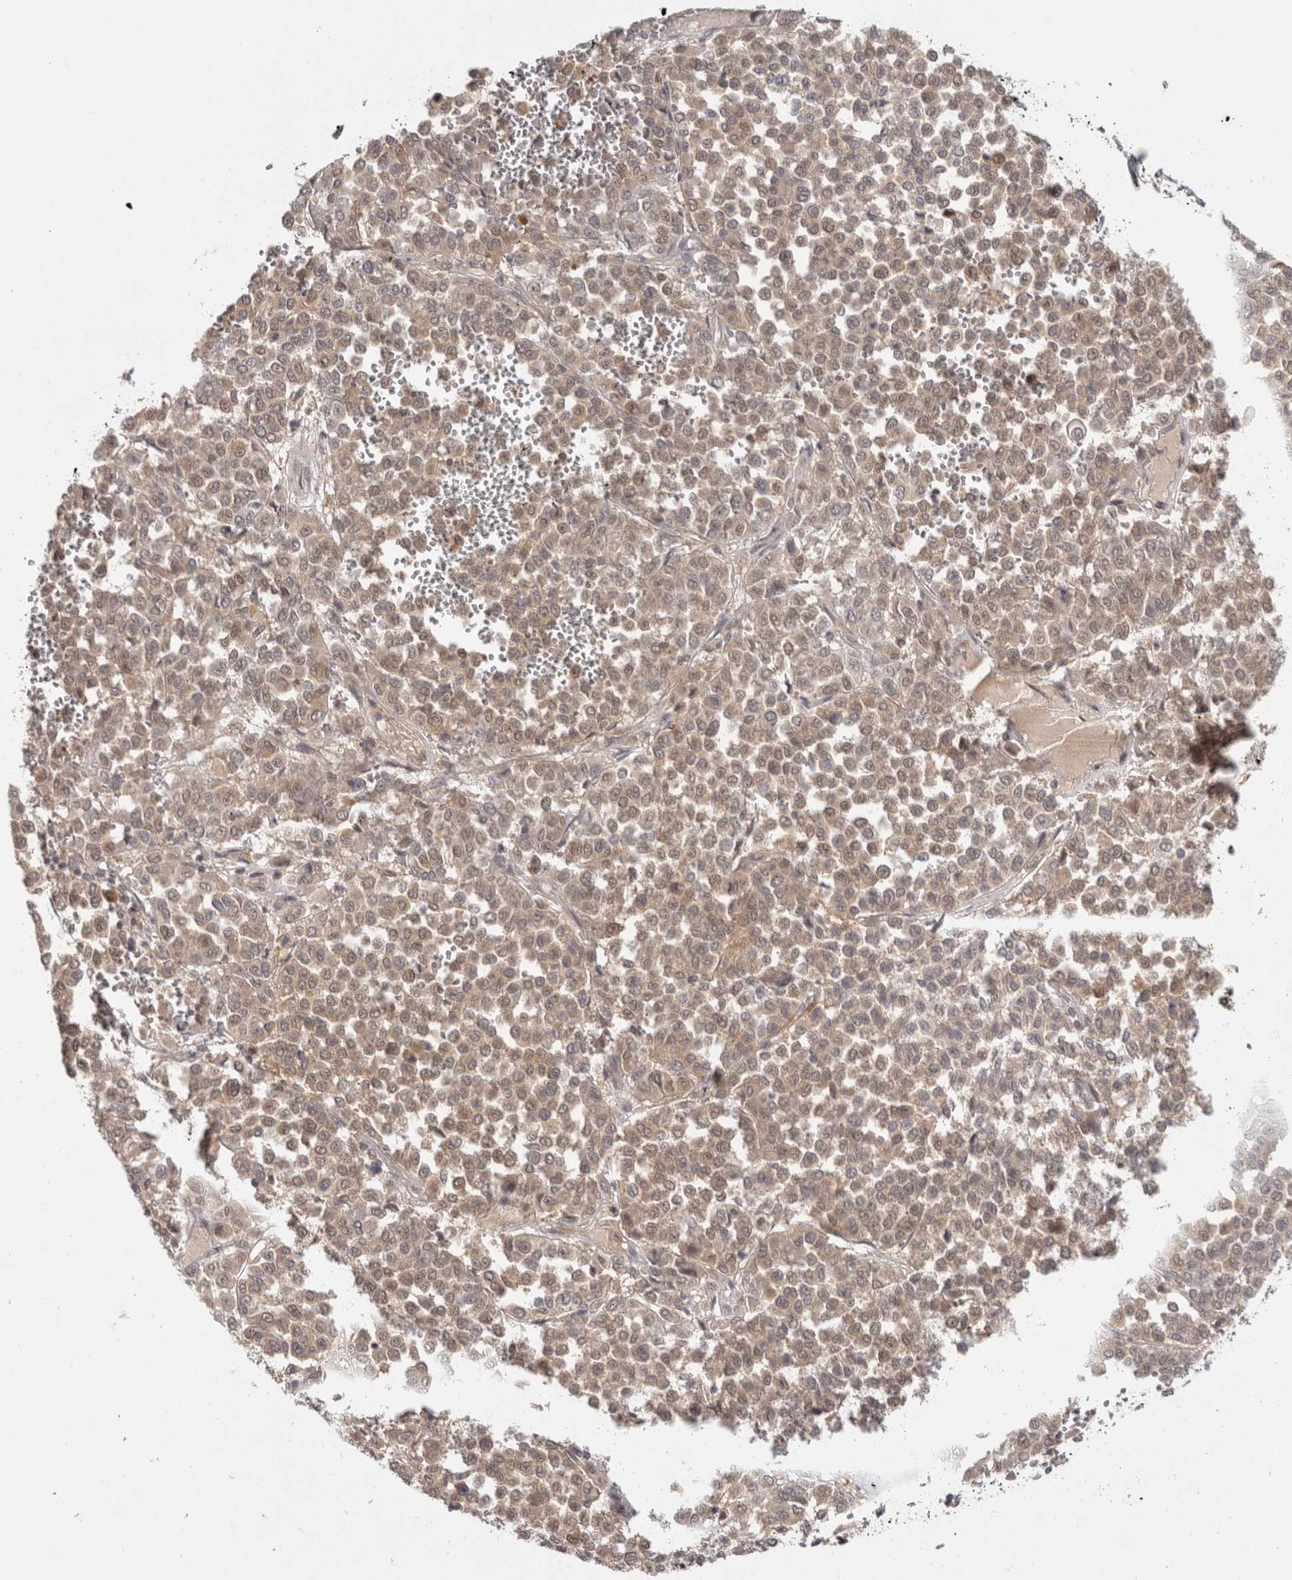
{"staining": {"intensity": "weak", "quantity": ">75%", "location": "cytoplasmic/membranous"}, "tissue": "melanoma", "cell_type": "Tumor cells", "image_type": "cancer", "snomed": [{"axis": "morphology", "description": "Malignant melanoma, Metastatic site"}, {"axis": "topography", "description": "Pancreas"}], "caption": "Immunohistochemistry micrograph of malignant melanoma (metastatic site) stained for a protein (brown), which exhibits low levels of weak cytoplasmic/membranous positivity in about >75% of tumor cells.", "gene": "ZNF318", "patient": {"sex": "female", "age": 30}}